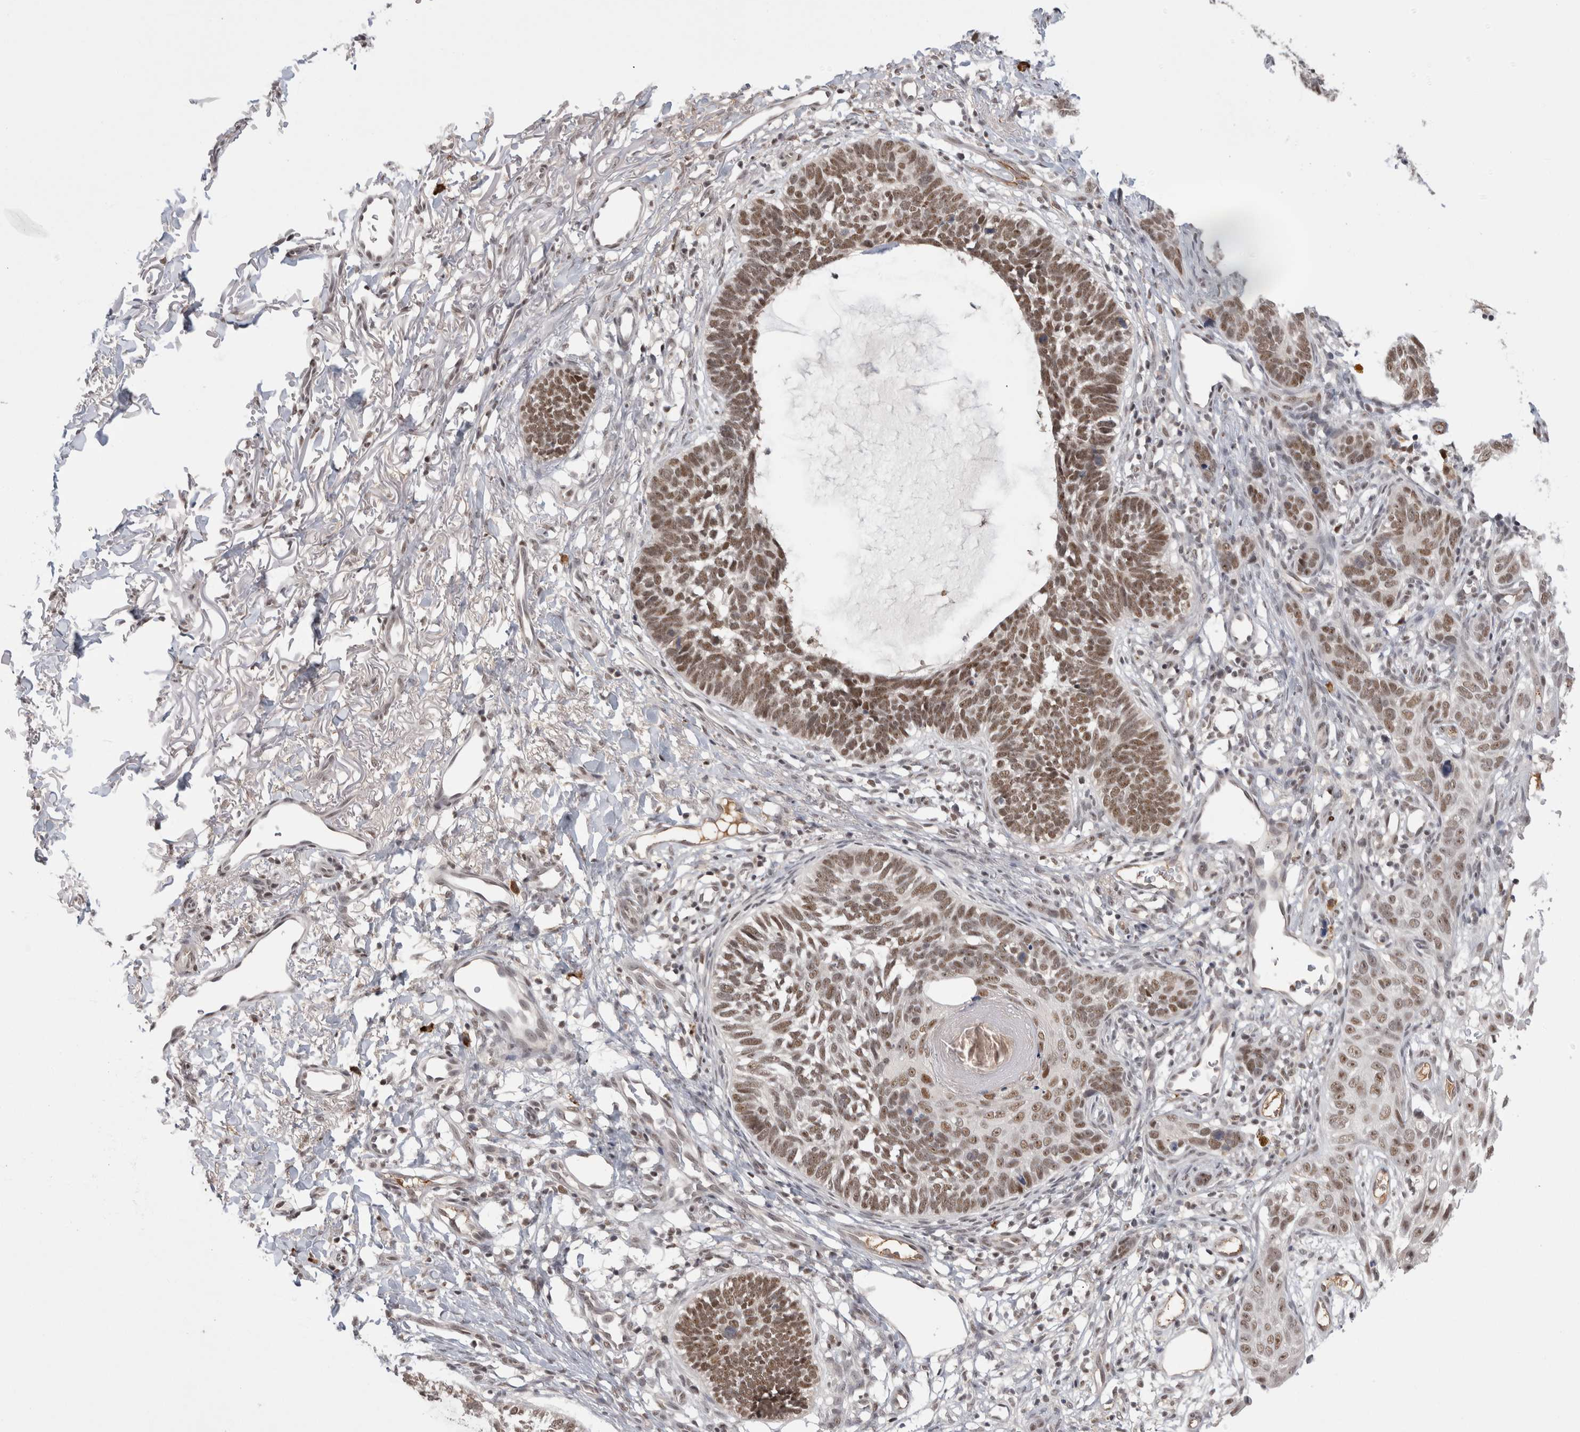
{"staining": {"intensity": "moderate", "quantity": ">75%", "location": "nuclear"}, "tissue": "skin cancer", "cell_type": "Tumor cells", "image_type": "cancer", "snomed": [{"axis": "morphology", "description": "Normal tissue, NOS"}, {"axis": "morphology", "description": "Basal cell carcinoma"}, {"axis": "topography", "description": "Skin"}], "caption": "The image reveals a brown stain indicating the presence of a protein in the nuclear of tumor cells in basal cell carcinoma (skin).", "gene": "ZNF24", "patient": {"sex": "male", "age": 77}}